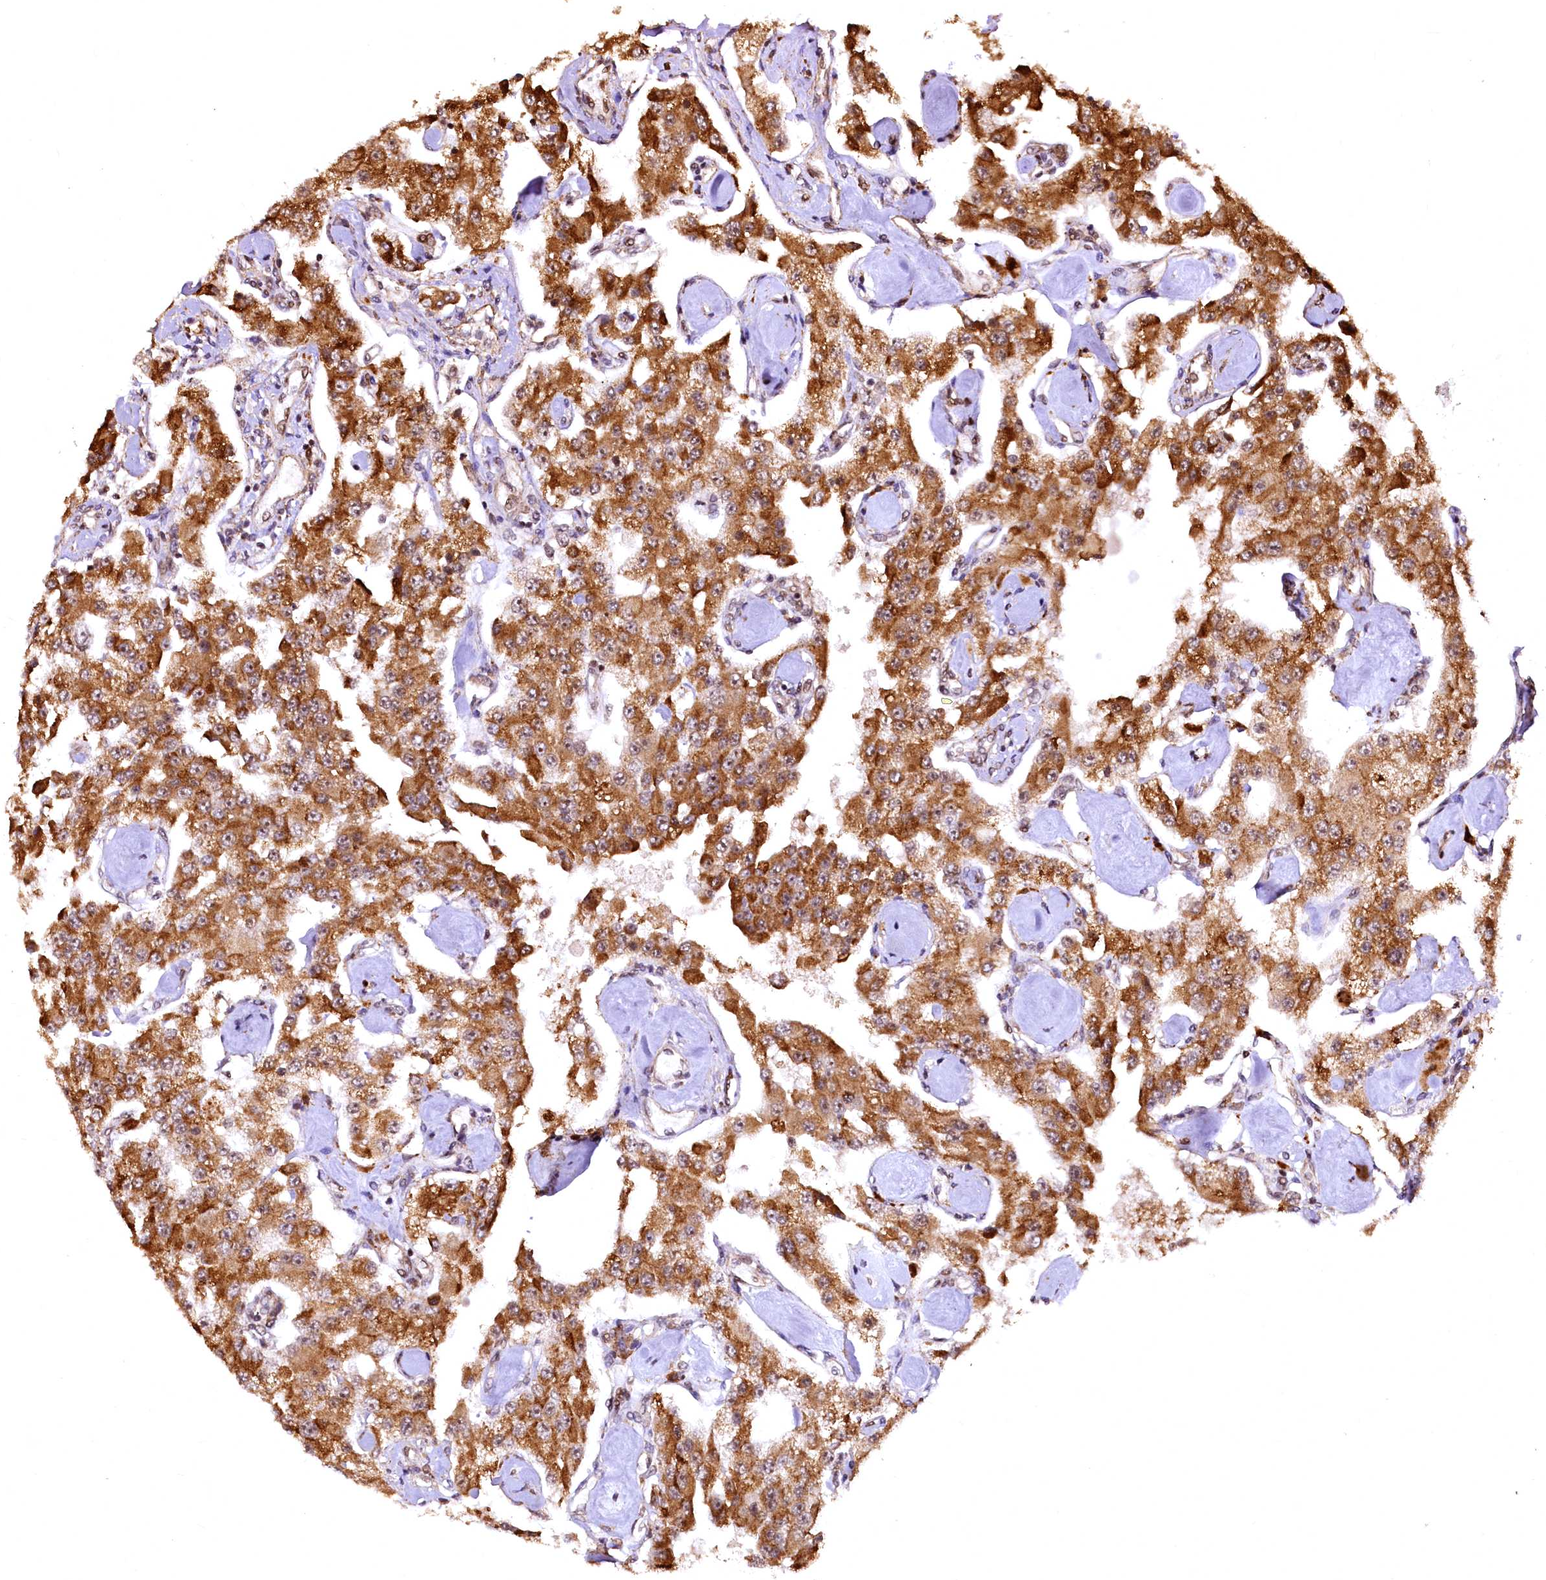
{"staining": {"intensity": "moderate", "quantity": ">75%", "location": "cytoplasmic/membranous"}, "tissue": "carcinoid", "cell_type": "Tumor cells", "image_type": "cancer", "snomed": [{"axis": "morphology", "description": "Carcinoid, malignant, NOS"}, {"axis": "topography", "description": "Pancreas"}], "caption": "The immunohistochemical stain highlights moderate cytoplasmic/membranous staining in tumor cells of malignant carcinoid tissue.", "gene": "PDS5B", "patient": {"sex": "male", "age": 41}}